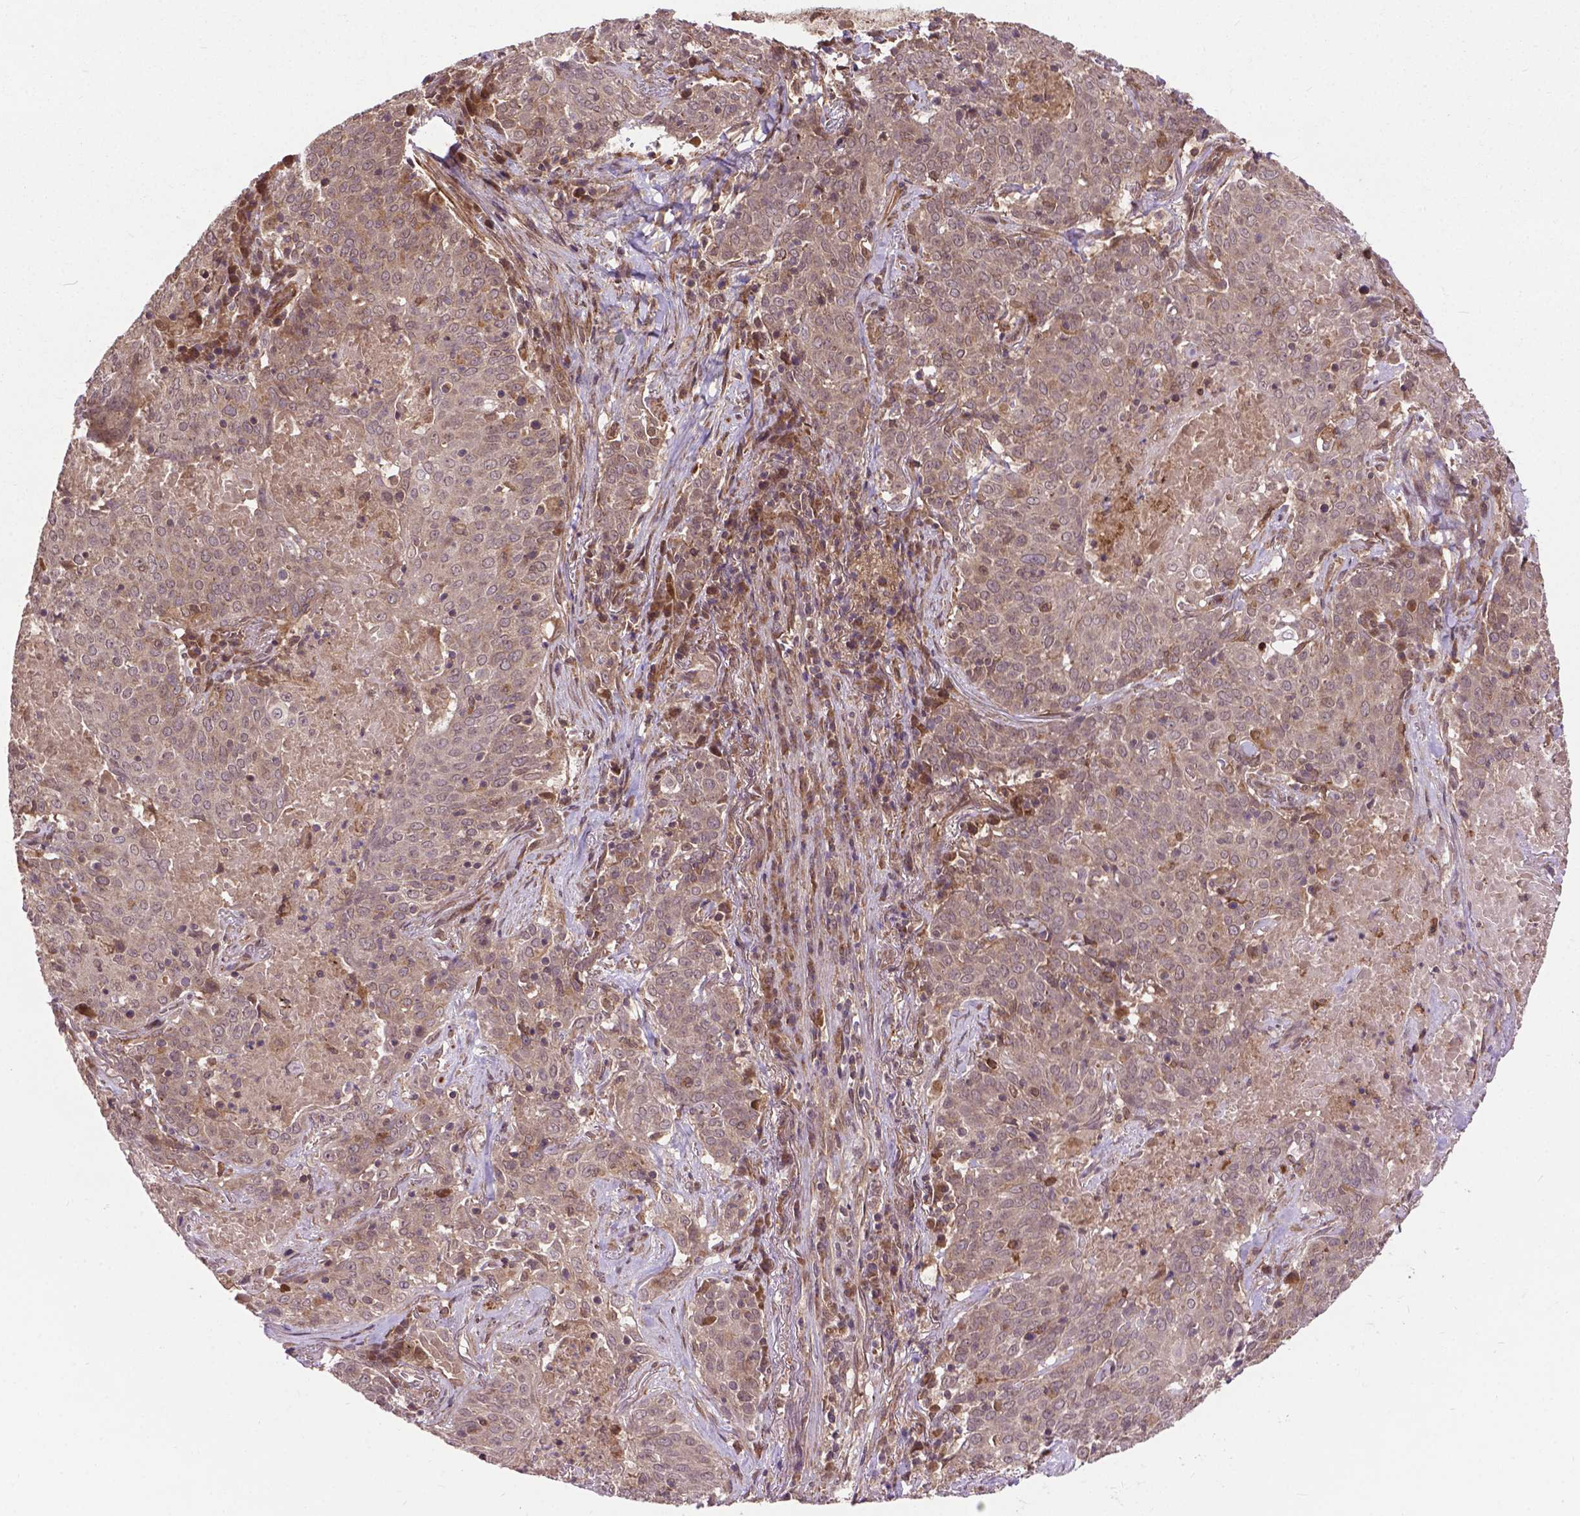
{"staining": {"intensity": "weak", "quantity": ">75%", "location": "cytoplasmic/membranous"}, "tissue": "lung cancer", "cell_type": "Tumor cells", "image_type": "cancer", "snomed": [{"axis": "morphology", "description": "Squamous cell carcinoma, NOS"}, {"axis": "topography", "description": "Lung"}], "caption": "Protein staining demonstrates weak cytoplasmic/membranous positivity in about >75% of tumor cells in lung cancer. (DAB = brown stain, brightfield microscopy at high magnification).", "gene": "ZNF616", "patient": {"sex": "male", "age": 82}}